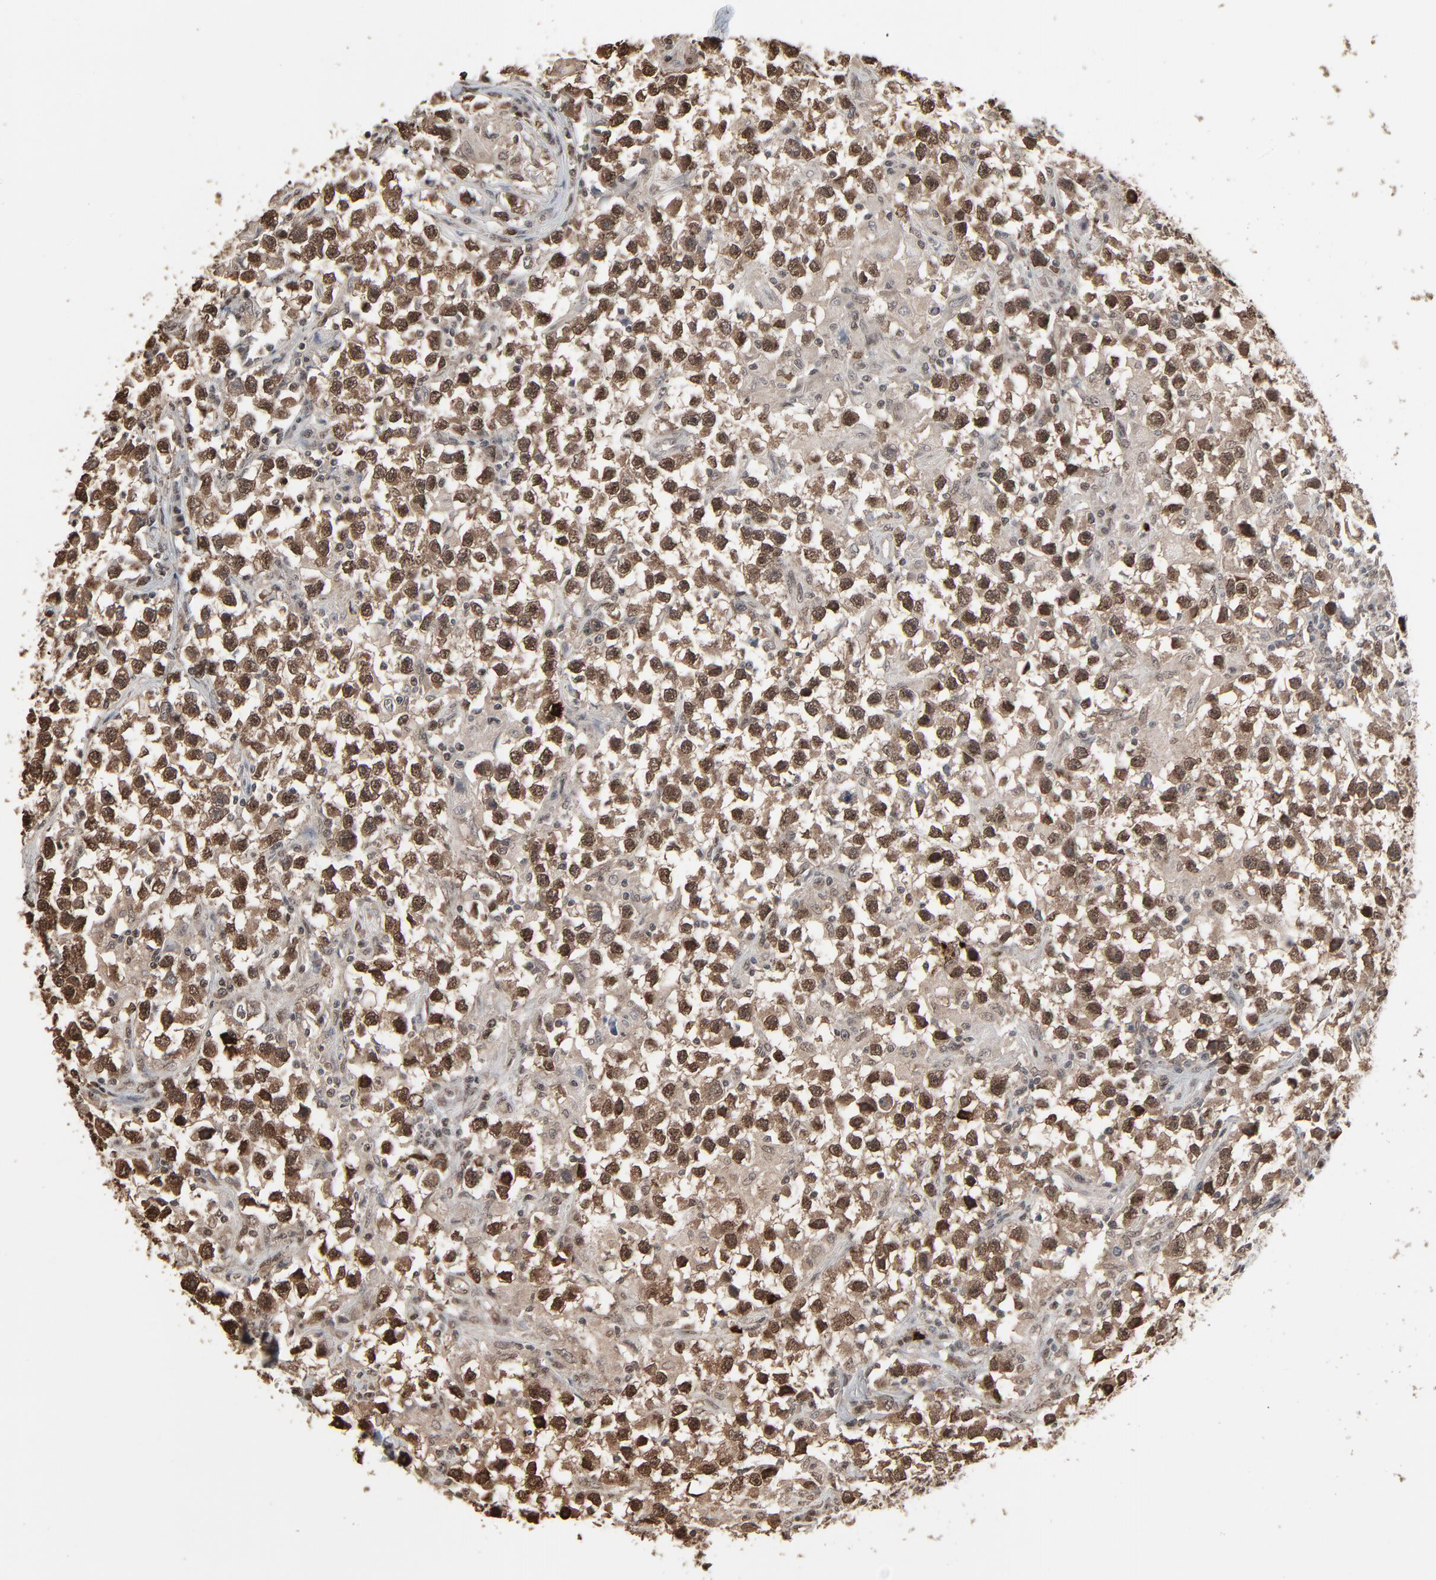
{"staining": {"intensity": "strong", "quantity": ">75%", "location": "cytoplasmic/membranous,nuclear"}, "tissue": "testis cancer", "cell_type": "Tumor cells", "image_type": "cancer", "snomed": [{"axis": "morphology", "description": "Seminoma, NOS"}, {"axis": "topography", "description": "Testis"}], "caption": "Seminoma (testis) was stained to show a protein in brown. There is high levels of strong cytoplasmic/membranous and nuclear staining in approximately >75% of tumor cells. The staining was performed using DAB, with brown indicating positive protein expression. Nuclei are stained blue with hematoxylin.", "gene": "MEIS2", "patient": {"sex": "male", "age": 33}}